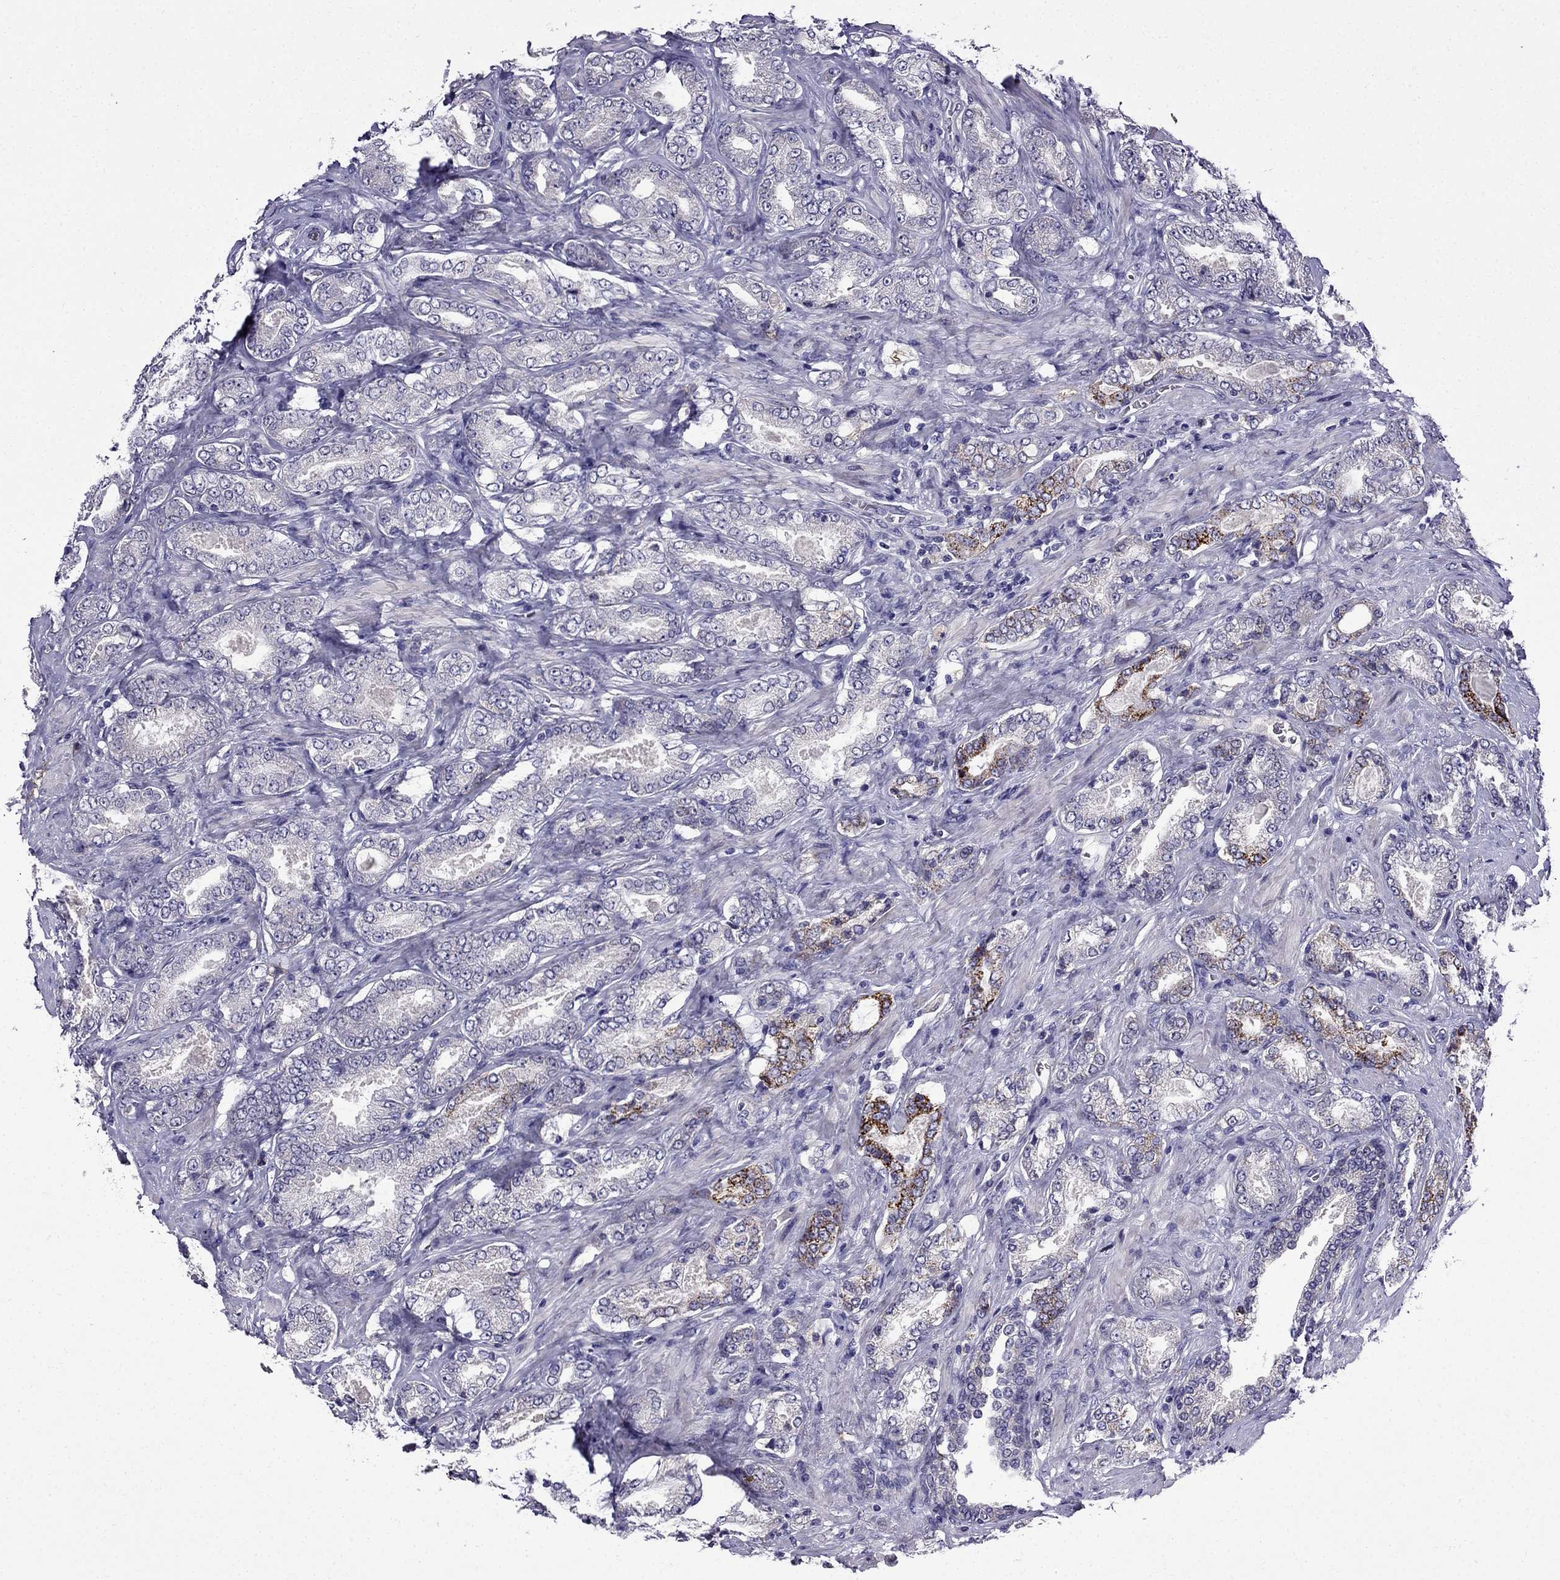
{"staining": {"intensity": "strong", "quantity": "<25%", "location": "cytoplasmic/membranous"}, "tissue": "prostate cancer", "cell_type": "Tumor cells", "image_type": "cancer", "snomed": [{"axis": "morphology", "description": "Adenocarcinoma, NOS"}, {"axis": "topography", "description": "Prostate"}], "caption": "A brown stain labels strong cytoplasmic/membranous positivity of a protein in adenocarcinoma (prostate) tumor cells.", "gene": "PI16", "patient": {"sex": "male", "age": 64}}